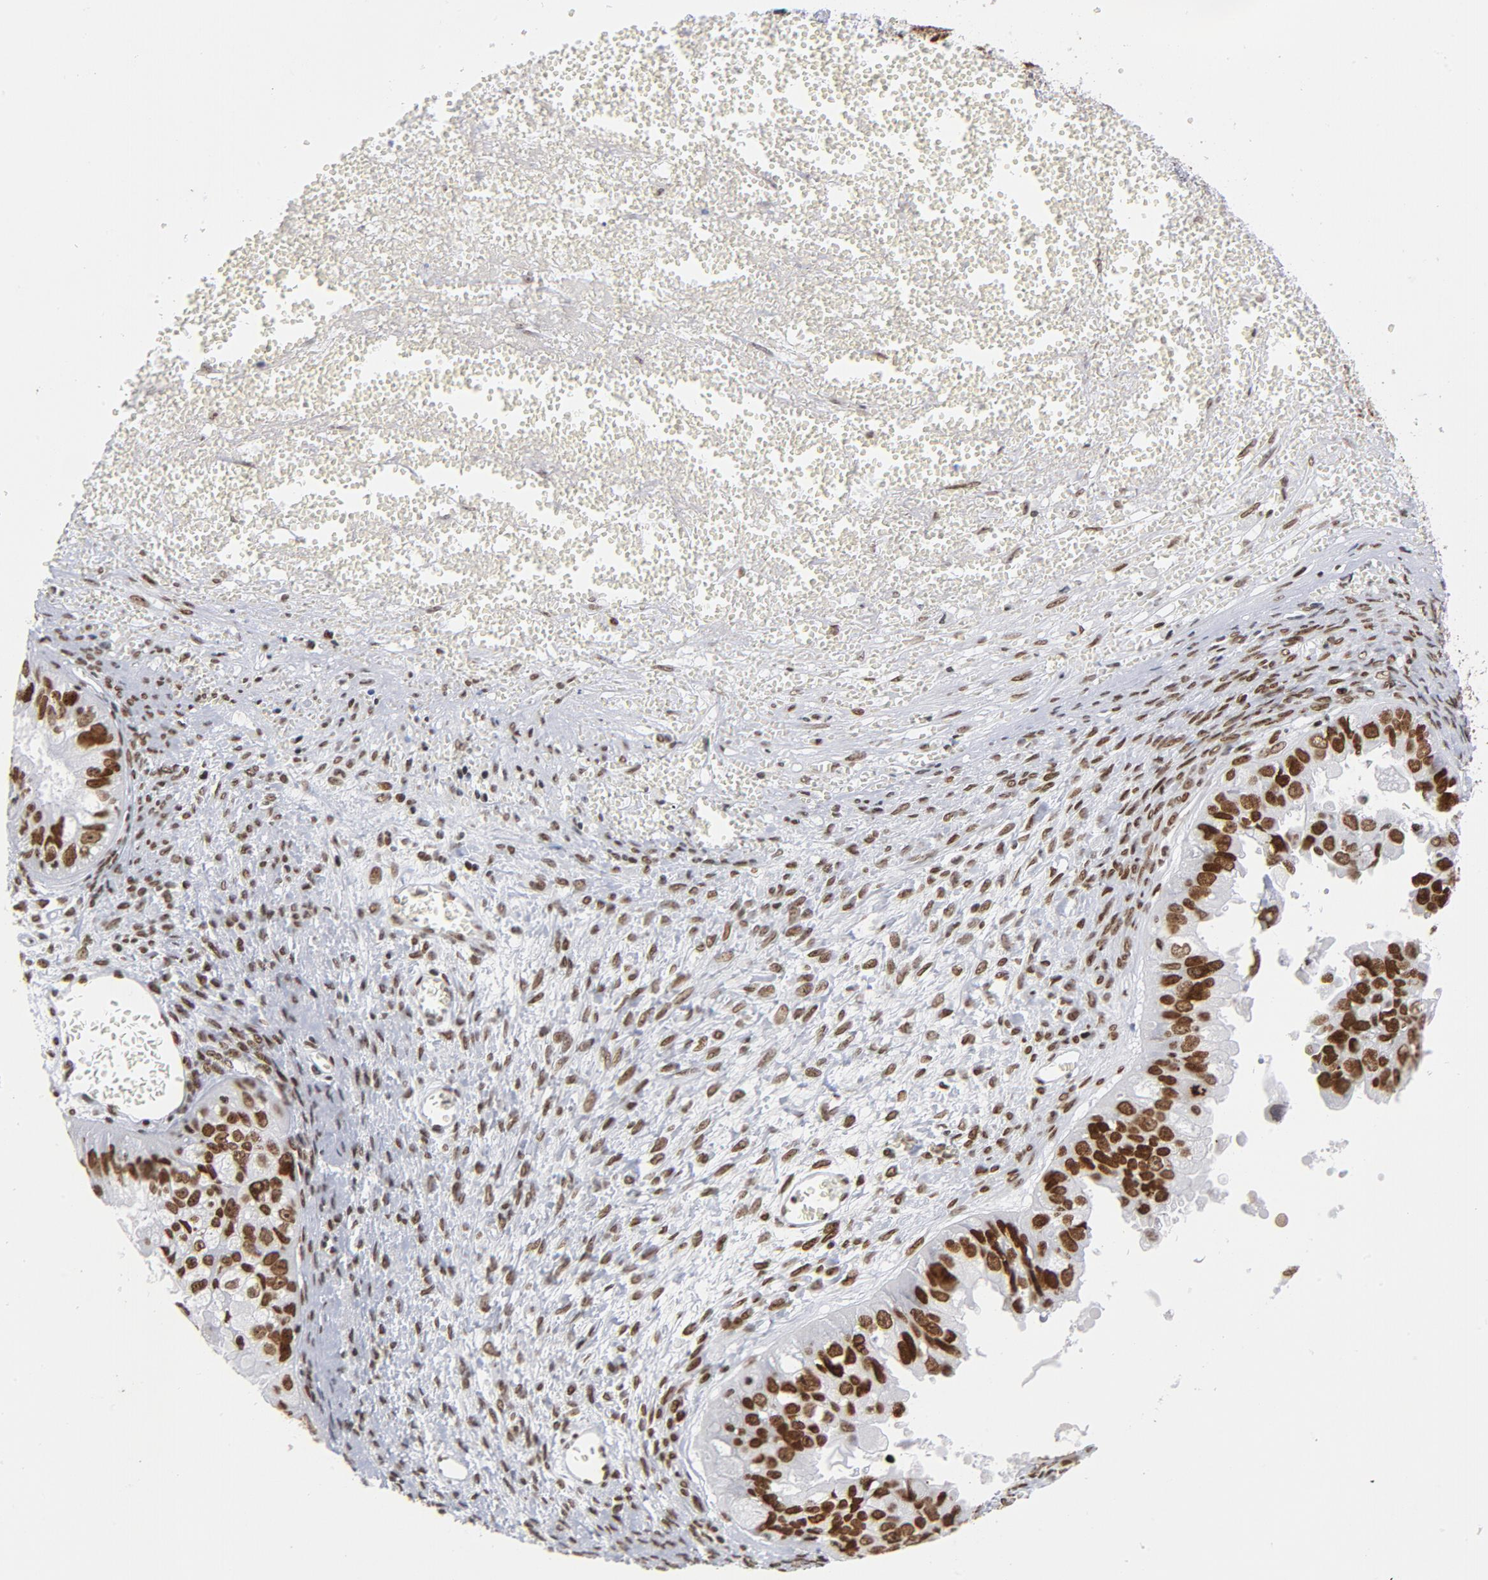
{"staining": {"intensity": "strong", "quantity": ">75%", "location": "nuclear"}, "tissue": "ovarian cancer", "cell_type": "Tumor cells", "image_type": "cancer", "snomed": [{"axis": "morphology", "description": "Carcinoma, endometroid"}, {"axis": "topography", "description": "Ovary"}], "caption": "Strong nuclear expression for a protein is seen in approximately >75% of tumor cells of endometroid carcinoma (ovarian) using IHC.", "gene": "TOP2B", "patient": {"sex": "female", "age": 85}}